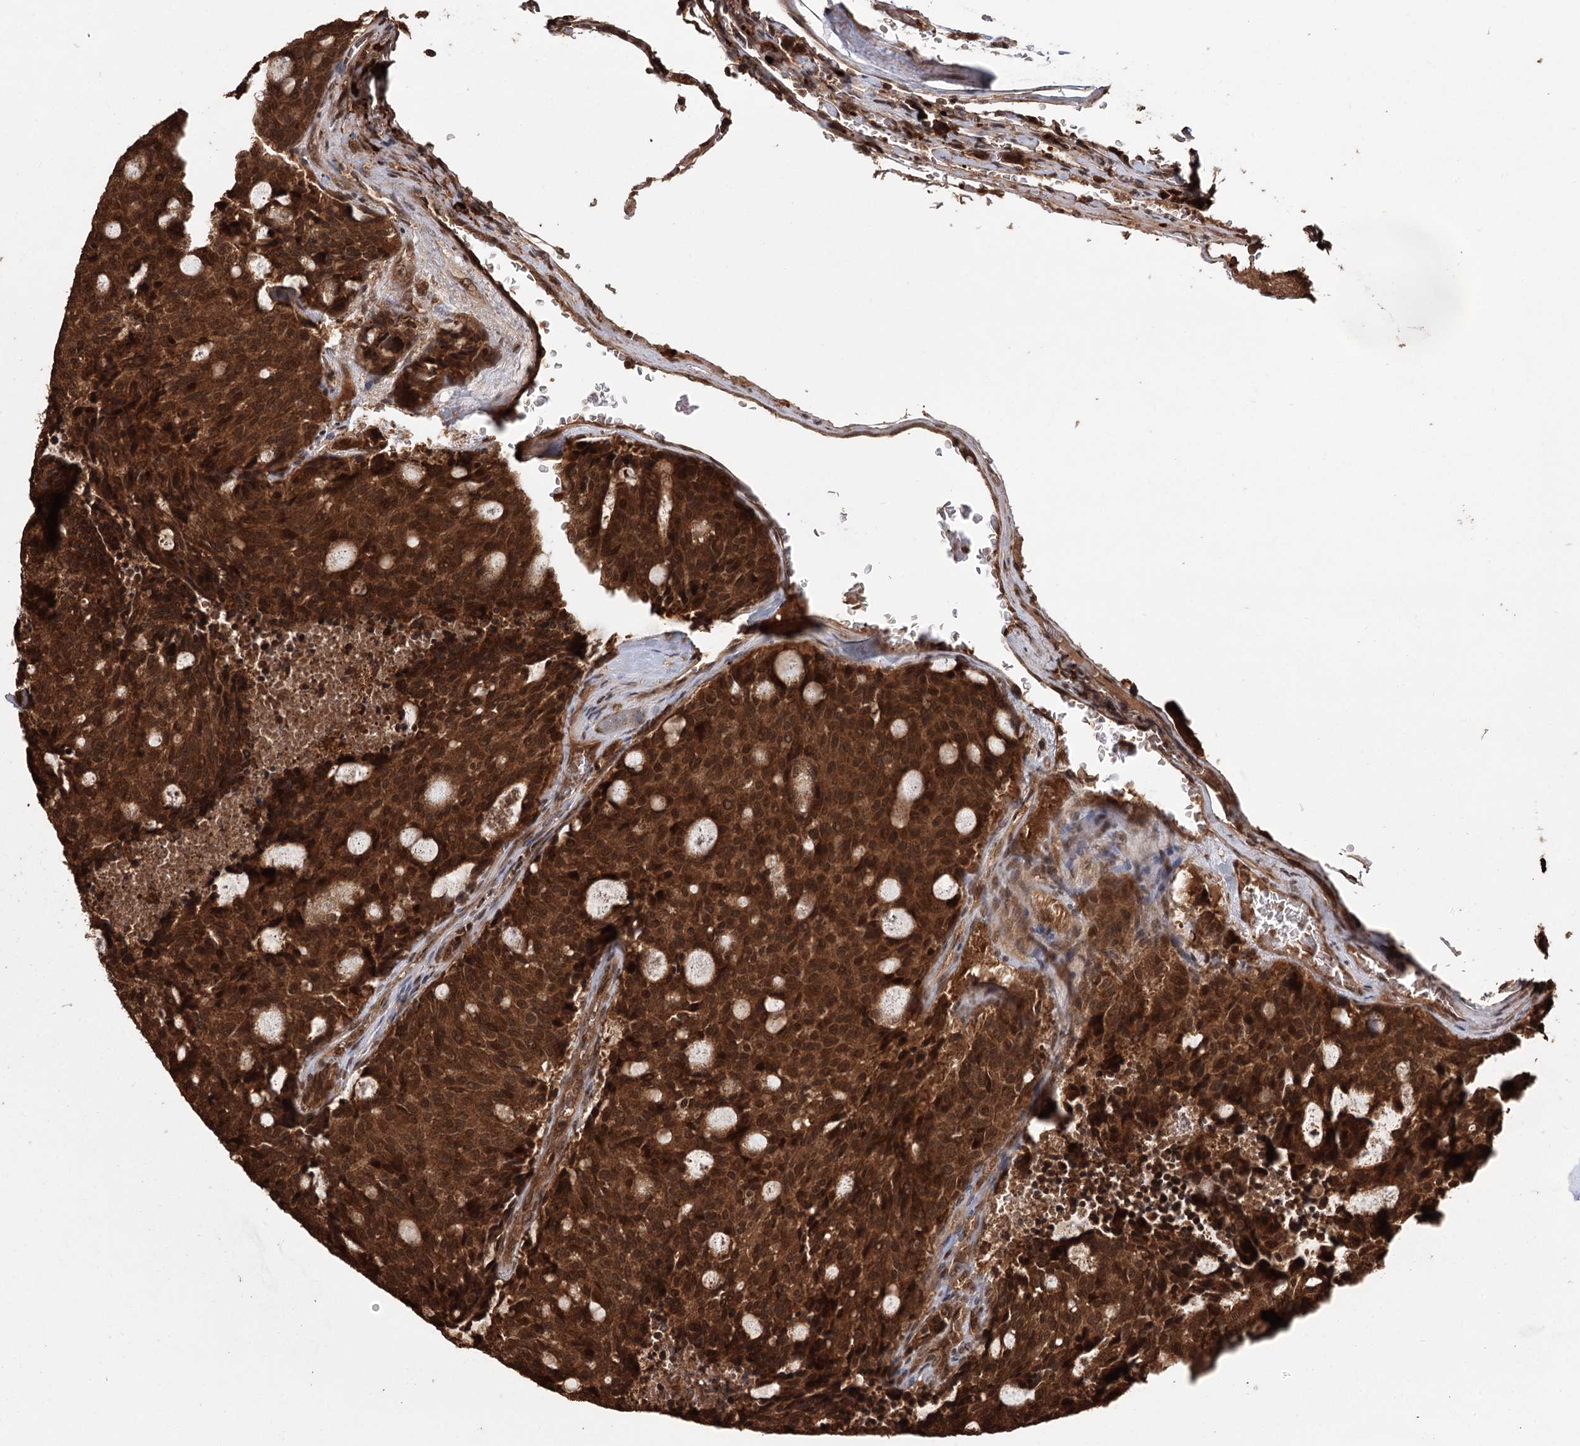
{"staining": {"intensity": "strong", "quantity": ">75%", "location": "cytoplasmic/membranous,nuclear"}, "tissue": "carcinoid", "cell_type": "Tumor cells", "image_type": "cancer", "snomed": [{"axis": "morphology", "description": "Carcinoid, malignant, NOS"}, {"axis": "topography", "description": "Pancreas"}], "caption": "A micrograph showing strong cytoplasmic/membranous and nuclear expression in about >75% of tumor cells in malignant carcinoid, as visualized by brown immunohistochemical staining.", "gene": "N6AMT1", "patient": {"sex": "female", "age": 54}}